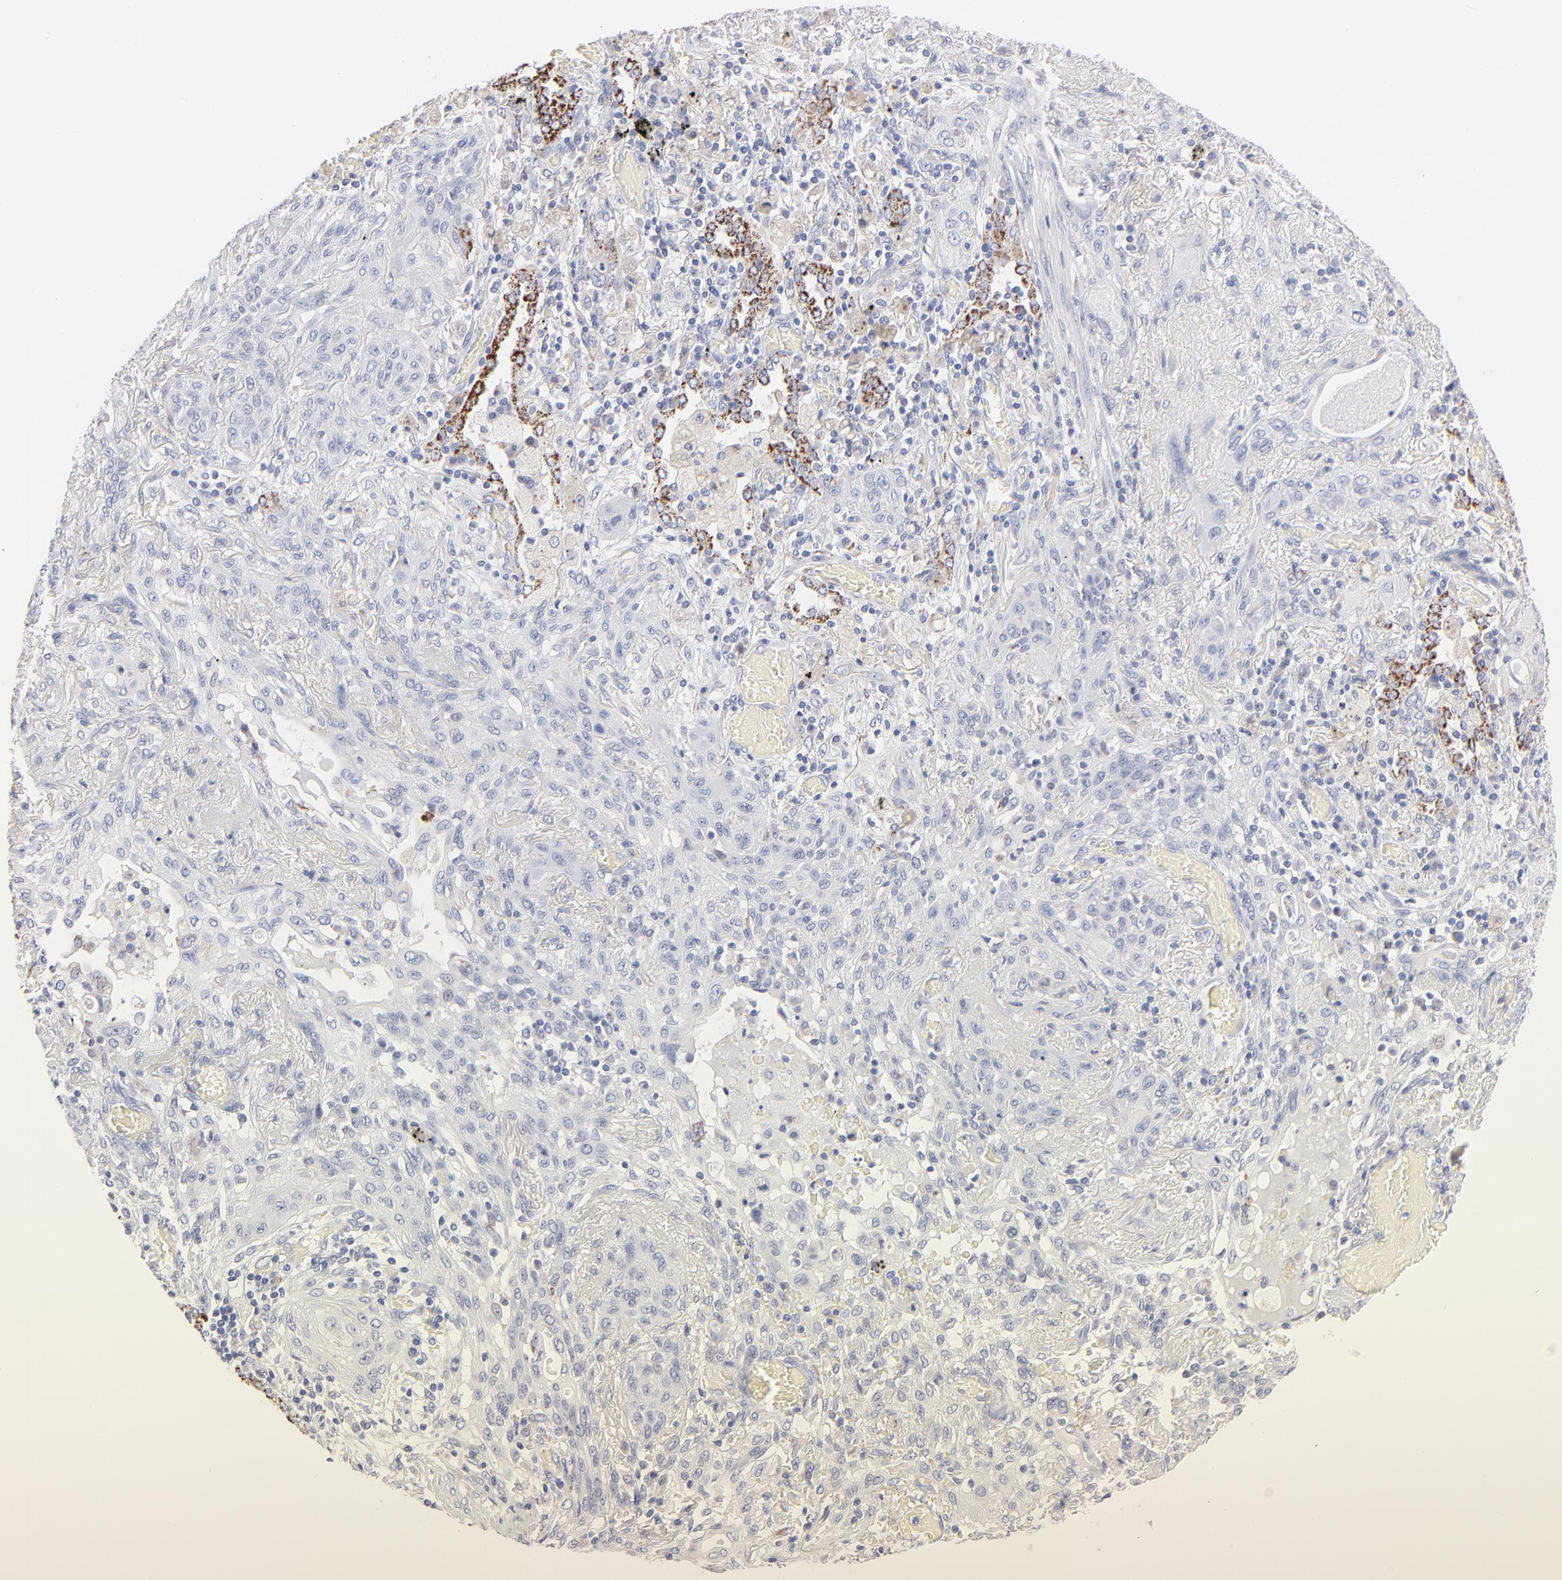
{"staining": {"intensity": "negative", "quantity": "none", "location": "none"}, "tissue": "lung cancer", "cell_type": "Tumor cells", "image_type": "cancer", "snomed": [{"axis": "morphology", "description": "Squamous cell carcinoma, NOS"}, {"axis": "topography", "description": "Lung"}], "caption": "Human lung cancer stained for a protein using IHC demonstrates no positivity in tumor cells.", "gene": "TST", "patient": {"sex": "female", "age": 47}}